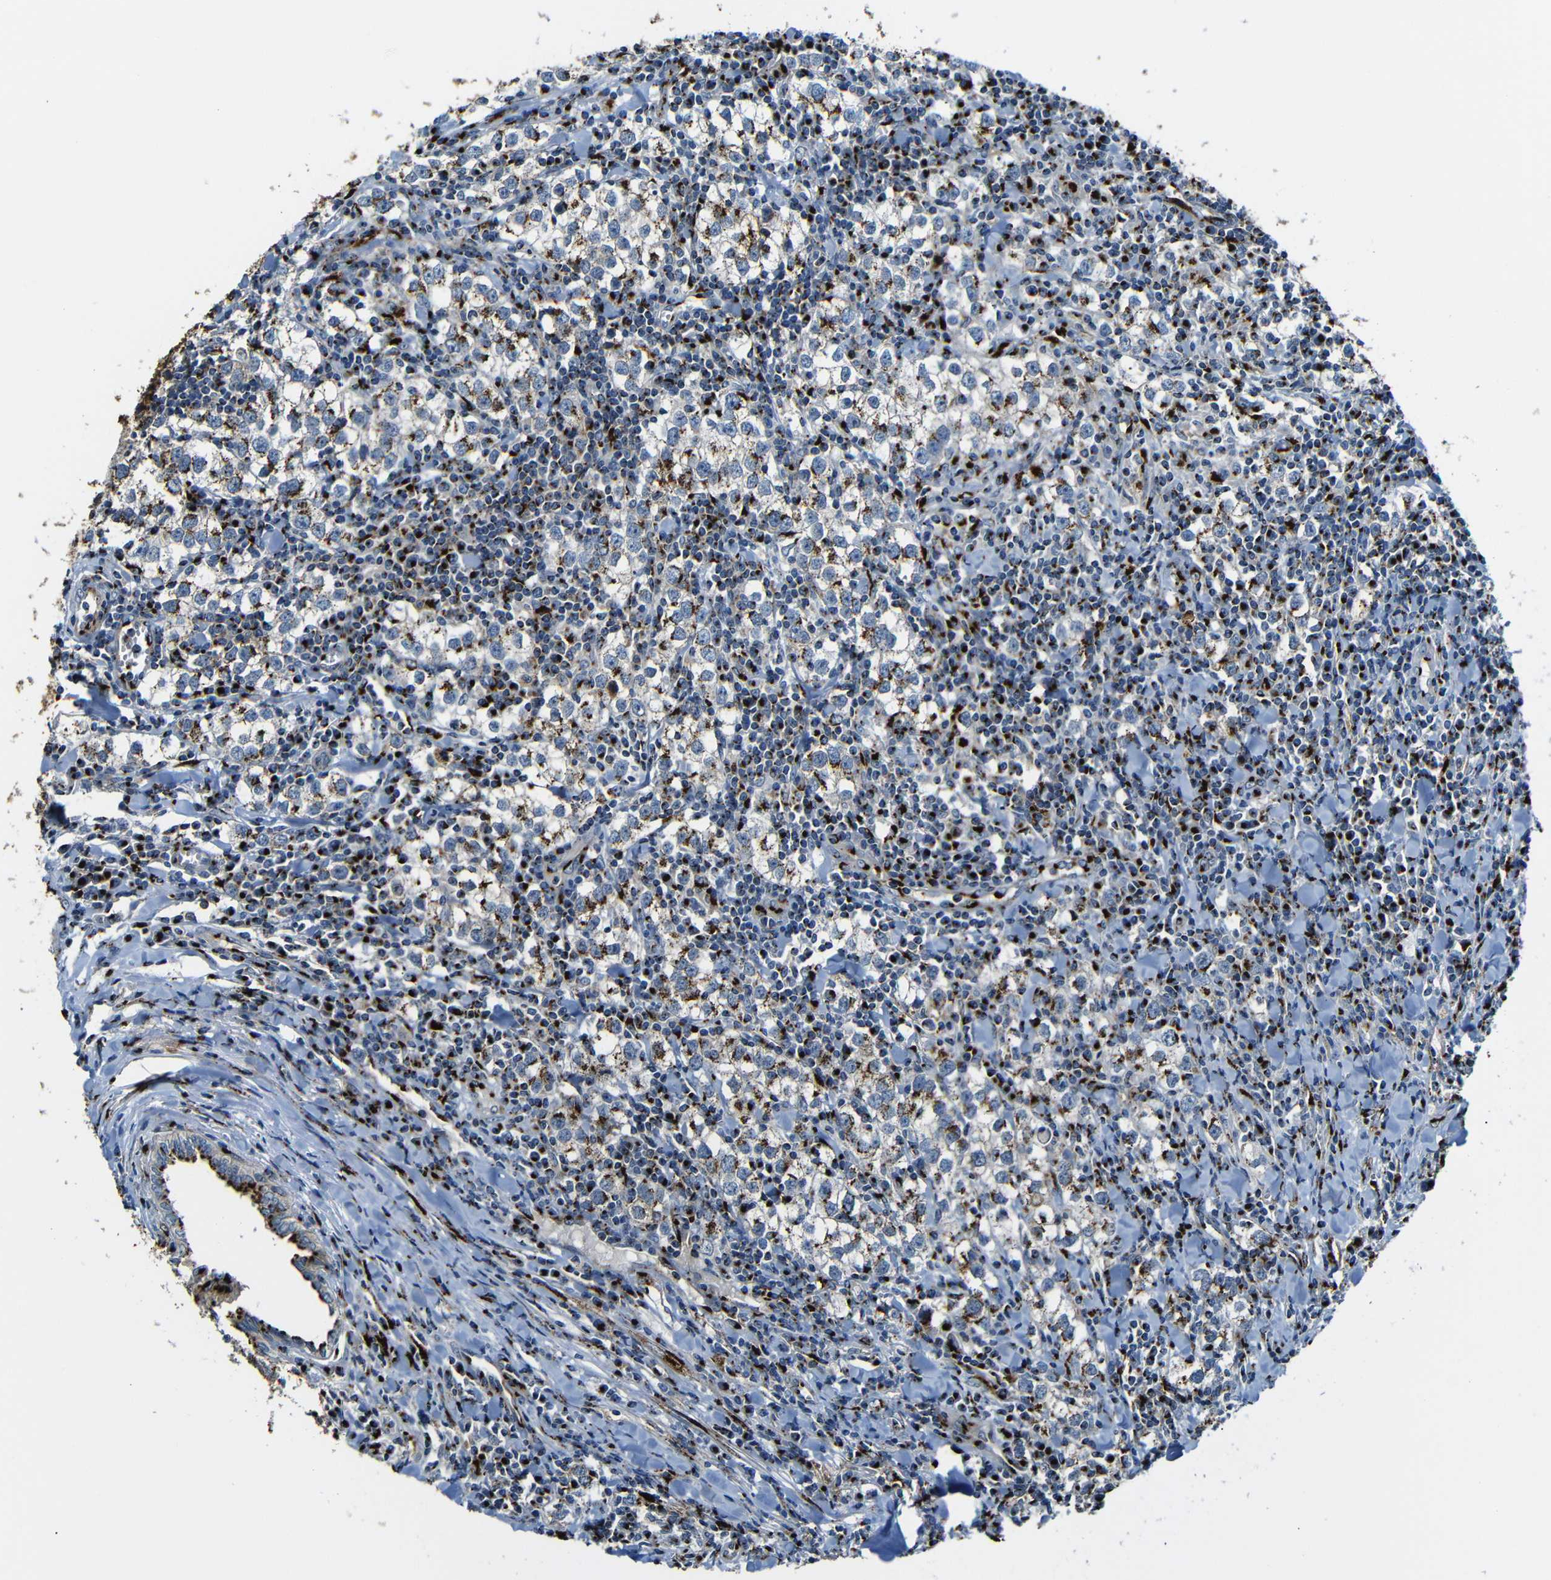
{"staining": {"intensity": "strong", "quantity": "25%-75%", "location": "cytoplasmic/membranous"}, "tissue": "testis cancer", "cell_type": "Tumor cells", "image_type": "cancer", "snomed": [{"axis": "morphology", "description": "Seminoma, NOS"}, {"axis": "morphology", "description": "Carcinoma, Embryonal, NOS"}, {"axis": "topography", "description": "Testis"}], "caption": "Brown immunohistochemical staining in human testis cancer (seminoma) demonstrates strong cytoplasmic/membranous expression in approximately 25%-75% of tumor cells.", "gene": "TGOLN2", "patient": {"sex": "male", "age": 36}}